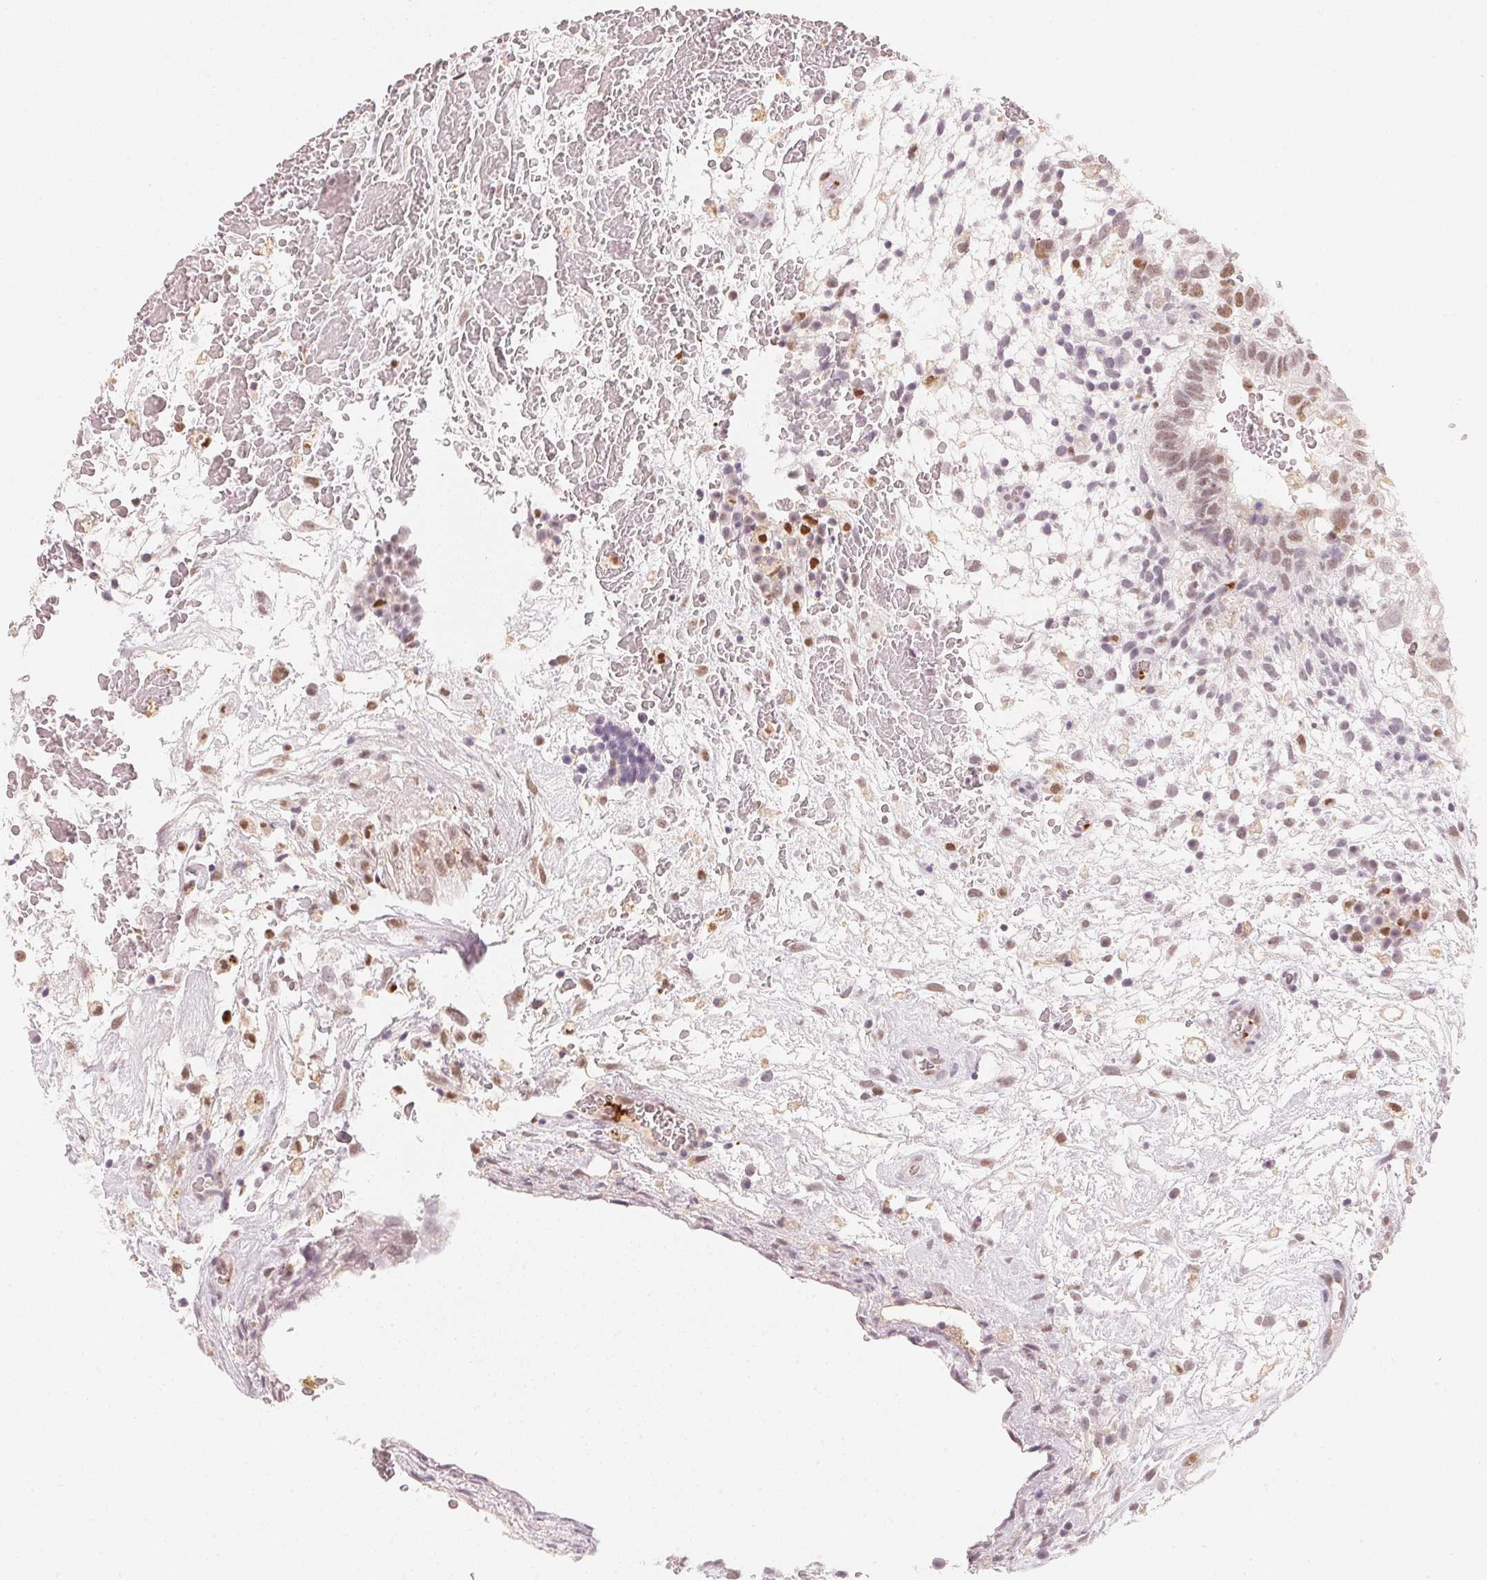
{"staining": {"intensity": "moderate", "quantity": ">75%", "location": "nuclear"}, "tissue": "testis cancer", "cell_type": "Tumor cells", "image_type": "cancer", "snomed": [{"axis": "morphology", "description": "Normal tissue, NOS"}, {"axis": "morphology", "description": "Carcinoma, Embryonal, NOS"}, {"axis": "topography", "description": "Testis"}], "caption": "This image displays immunohistochemistry (IHC) staining of human embryonal carcinoma (testis), with medium moderate nuclear positivity in approximately >75% of tumor cells.", "gene": "ARHGAP22", "patient": {"sex": "male", "age": 32}}